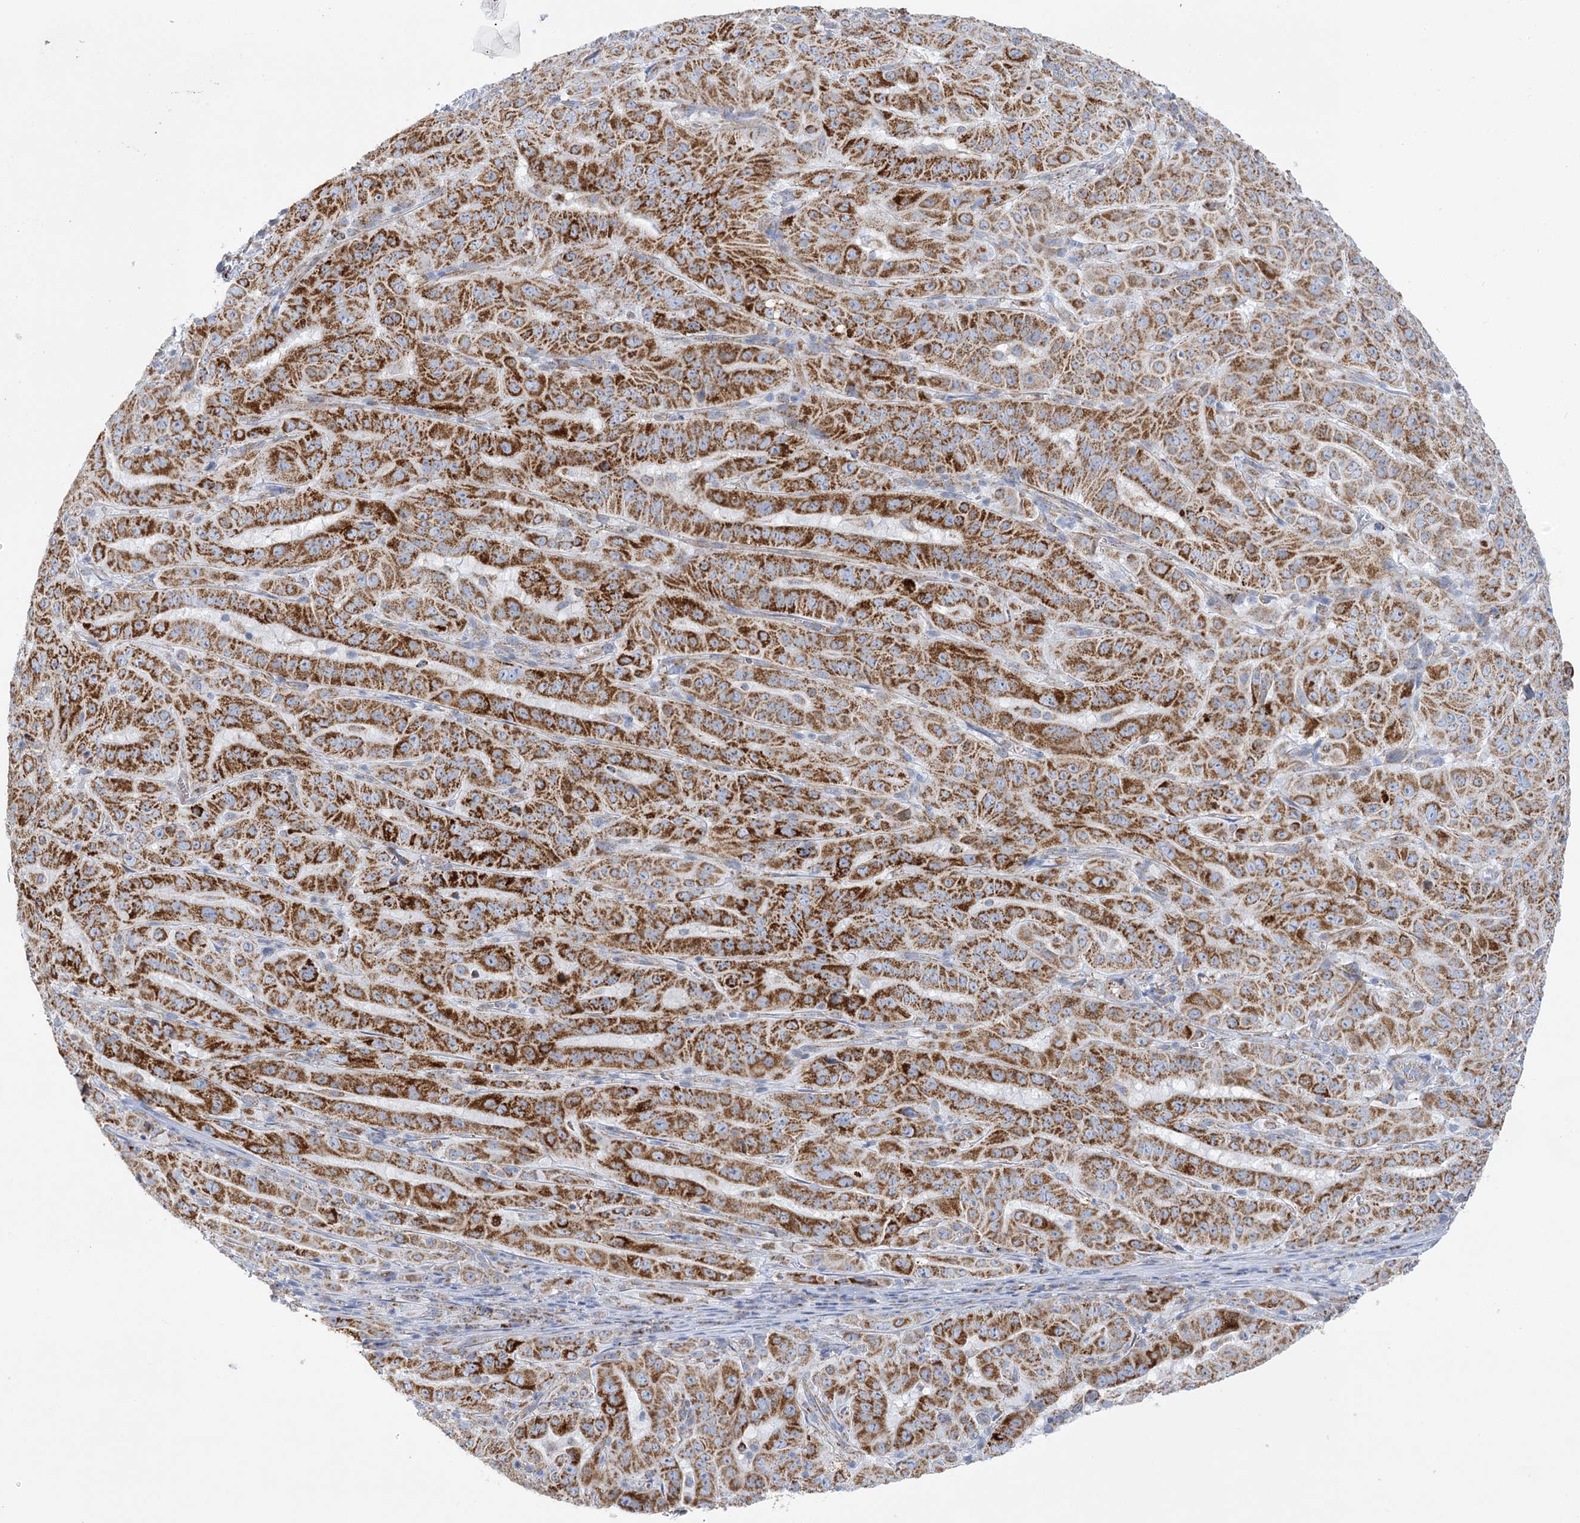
{"staining": {"intensity": "strong", "quantity": ">75%", "location": "cytoplasmic/membranous"}, "tissue": "pancreatic cancer", "cell_type": "Tumor cells", "image_type": "cancer", "snomed": [{"axis": "morphology", "description": "Adenocarcinoma, NOS"}, {"axis": "topography", "description": "Pancreas"}], "caption": "Human pancreatic cancer stained with a brown dye demonstrates strong cytoplasmic/membranous positive positivity in approximately >75% of tumor cells.", "gene": "DHTKD1", "patient": {"sex": "male", "age": 63}}